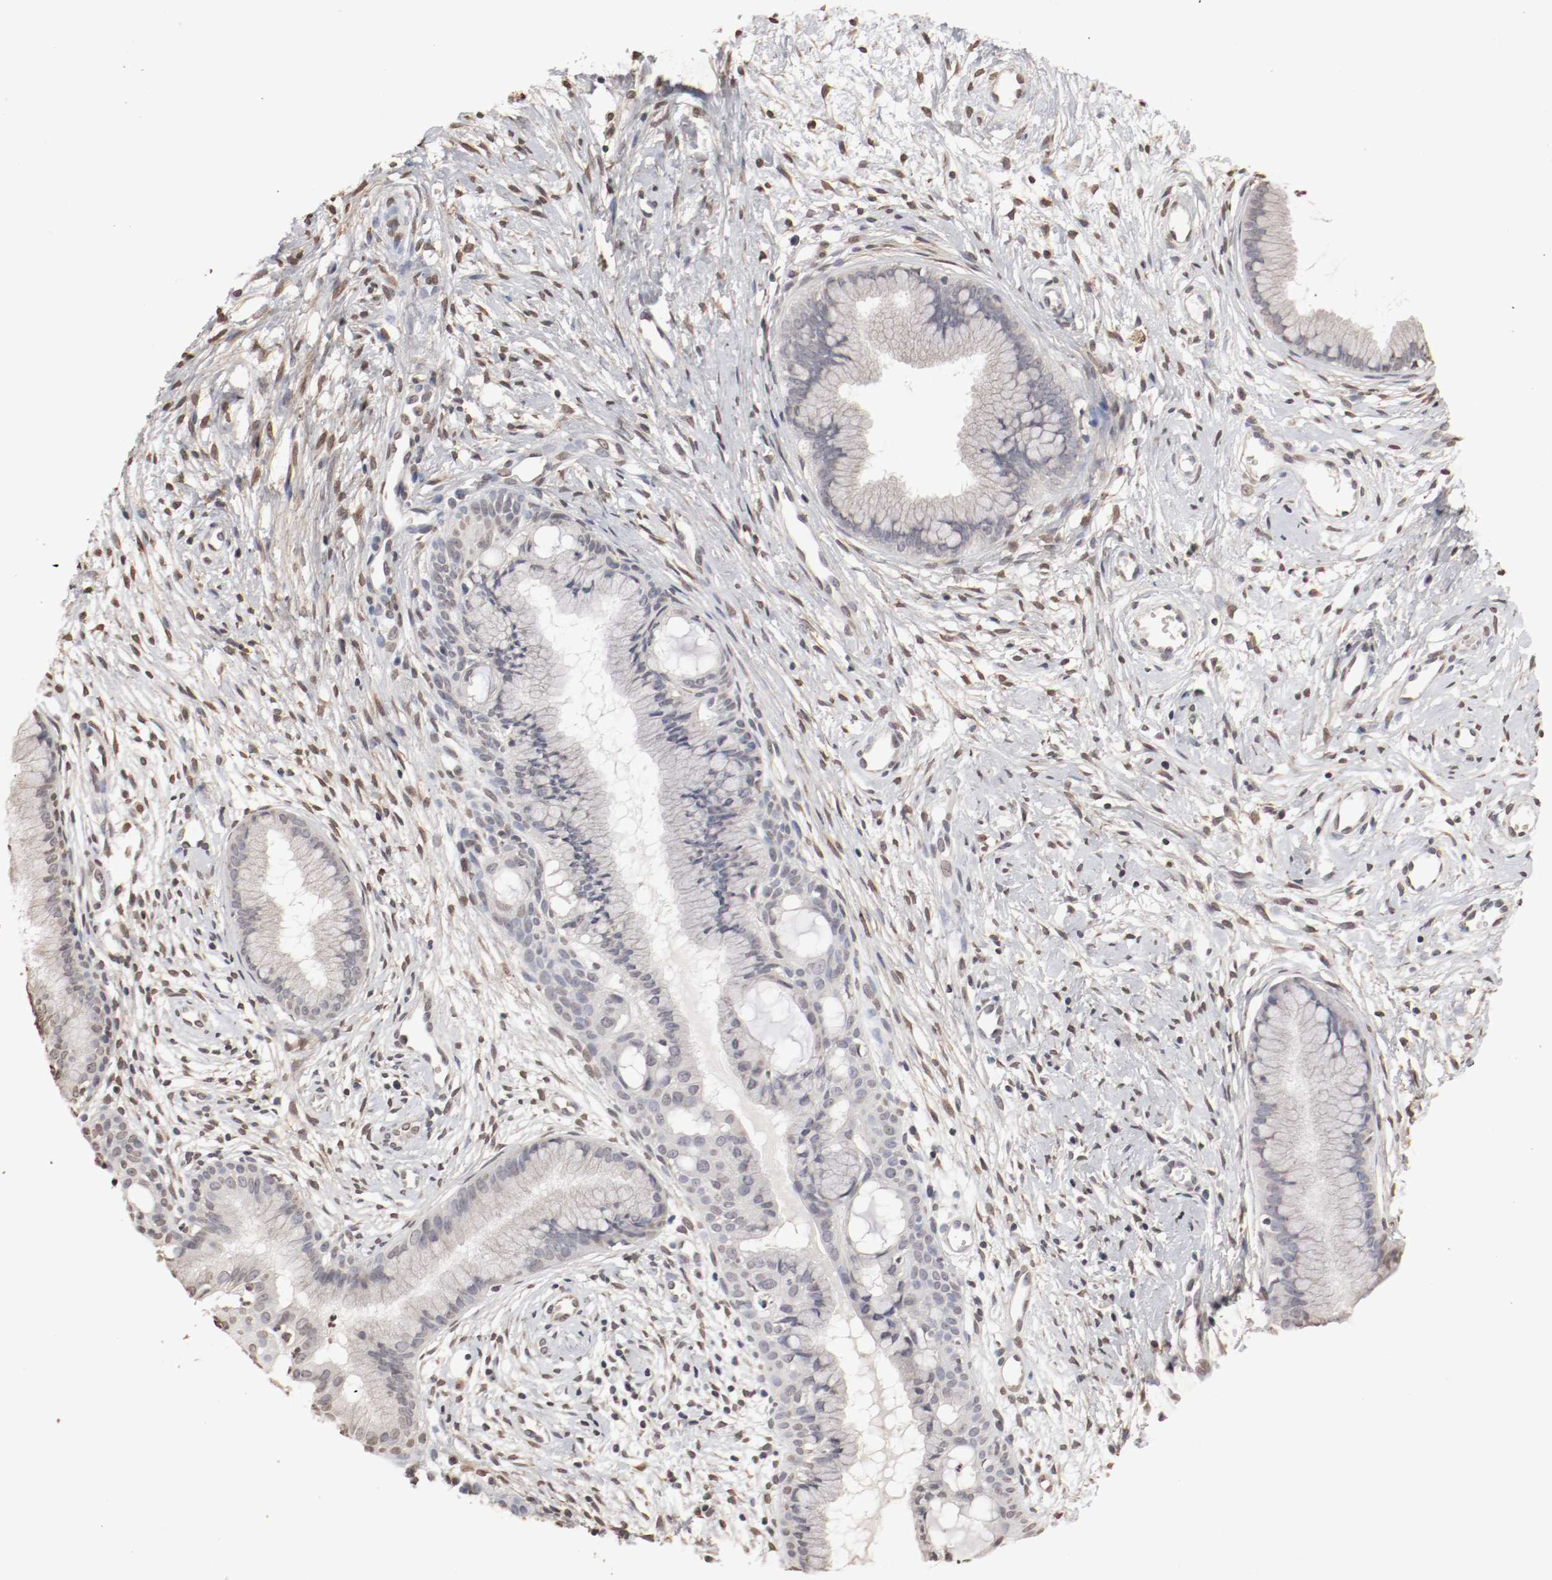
{"staining": {"intensity": "negative", "quantity": "none", "location": "none"}, "tissue": "cervix", "cell_type": "Glandular cells", "image_type": "normal", "snomed": [{"axis": "morphology", "description": "Normal tissue, NOS"}, {"axis": "topography", "description": "Cervix"}], "caption": "An IHC histopathology image of normal cervix is shown. There is no staining in glandular cells of cervix.", "gene": "WASL", "patient": {"sex": "female", "age": 39}}